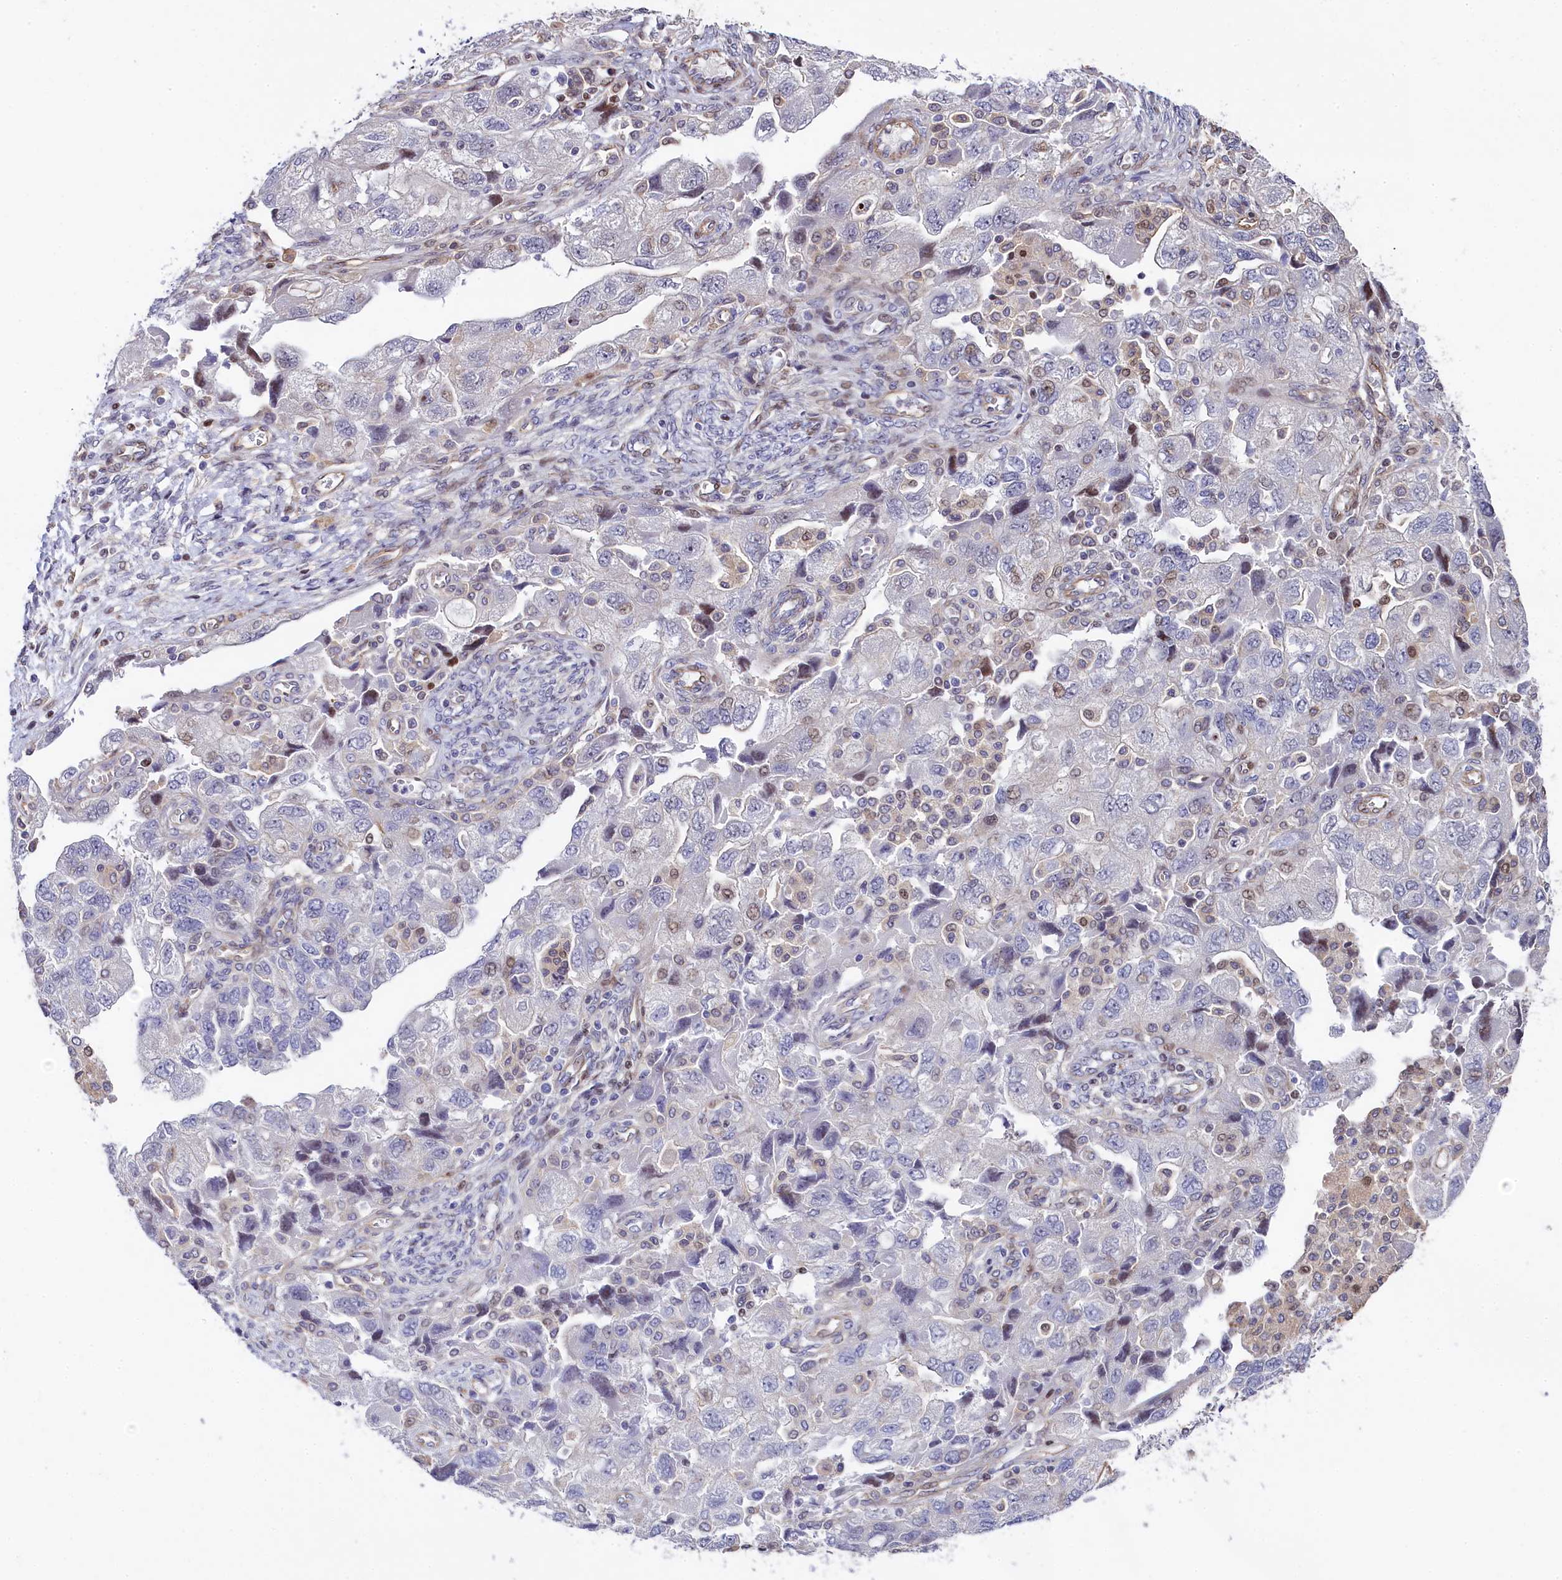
{"staining": {"intensity": "moderate", "quantity": "<25%", "location": "nuclear"}, "tissue": "ovarian cancer", "cell_type": "Tumor cells", "image_type": "cancer", "snomed": [{"axis": "morphology", "description": "Carcinoma, NOS"}, {"axis": "morphology", "description": "Cystadenocarcinoma, serous, NOS"}, {"axis": "topography", "description": "Ovary"}], "caption": "Ovarian cancer stained with IHC shows moderate nuclear expression in about <25% of tumor cells.", "gene": "TGDS", "patient": {"sex": "female", "age": 69}}